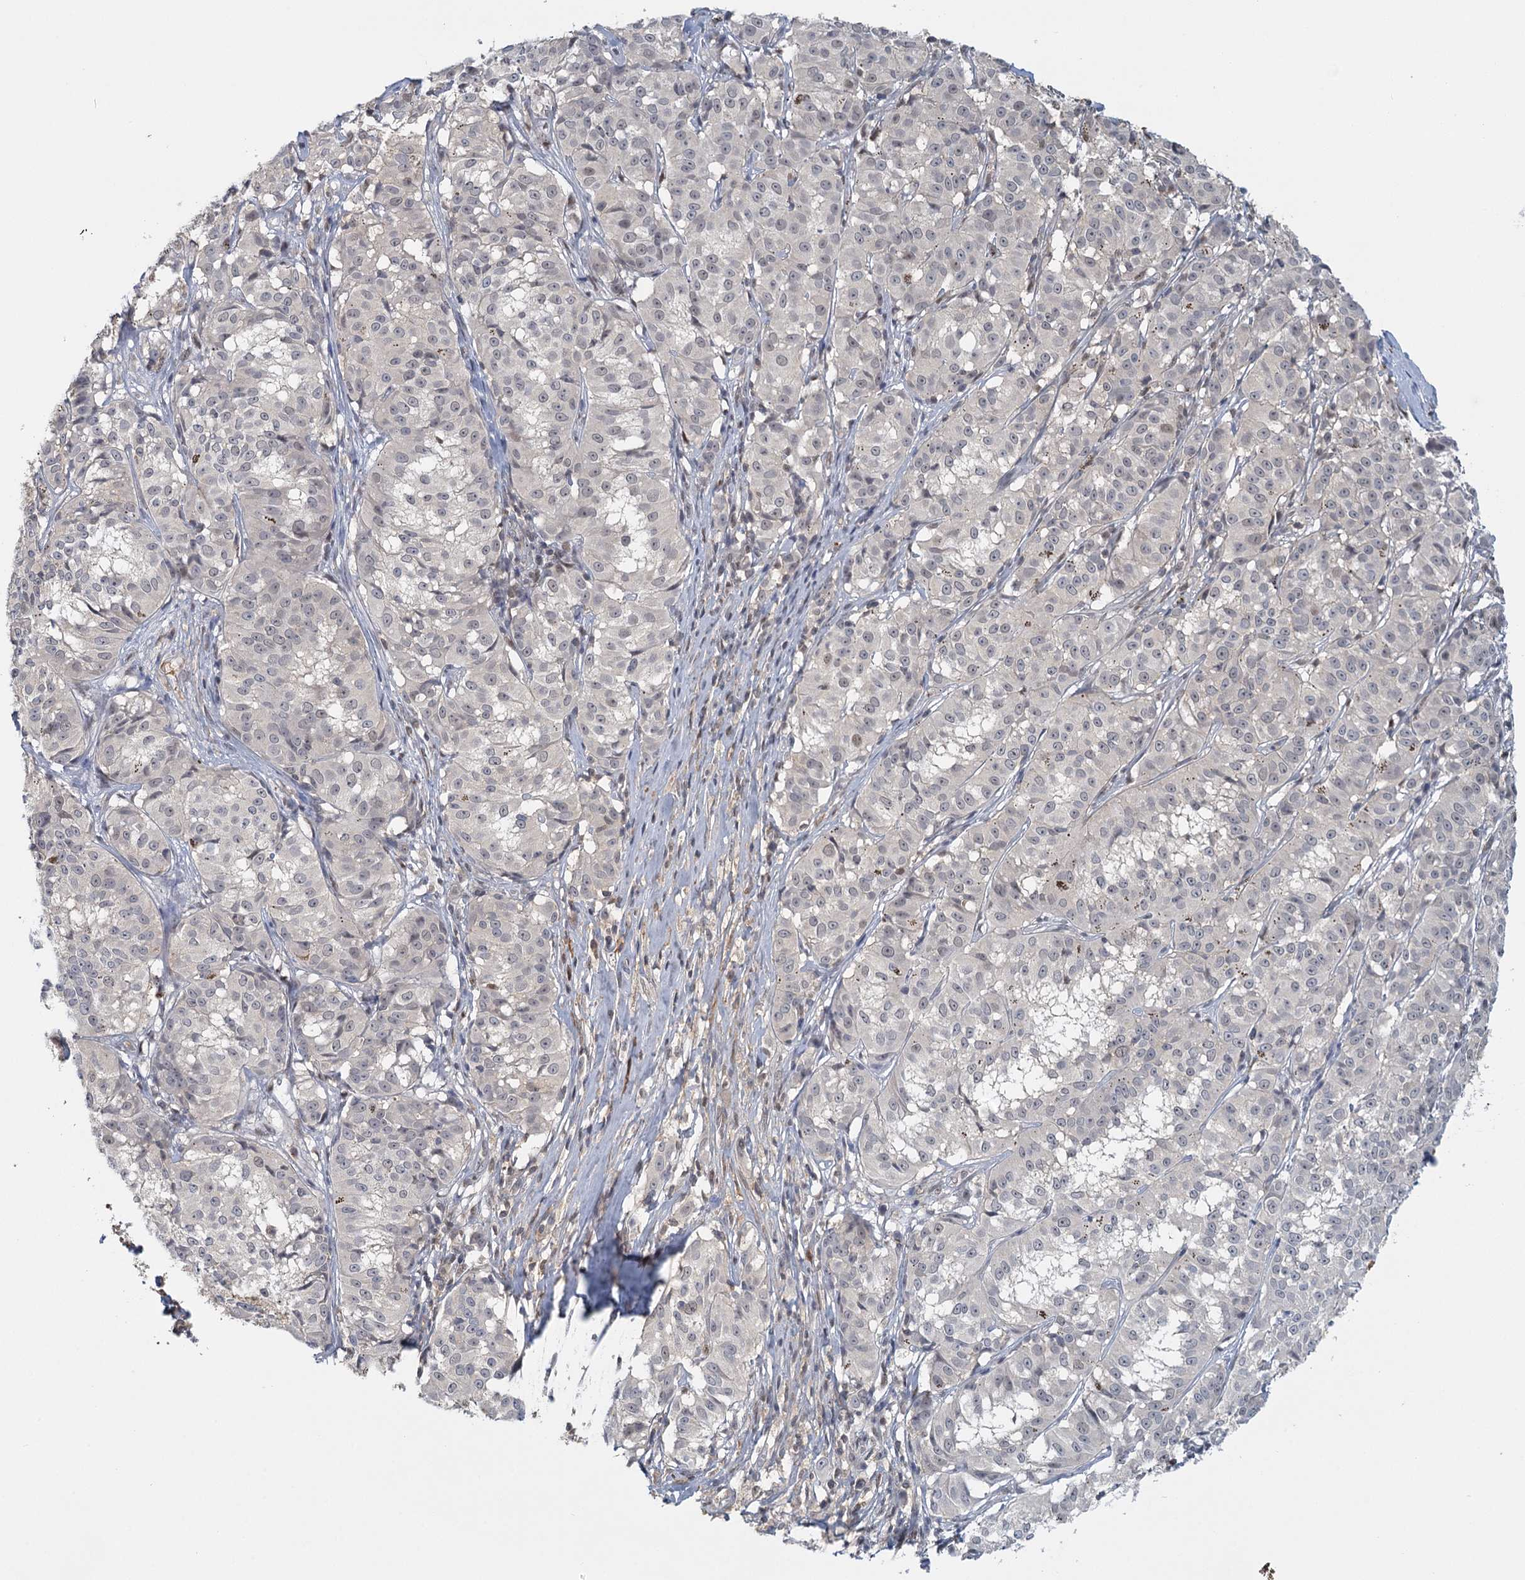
{"staining": {"intensity": "negative", "quantity": "none", "location": "none"}, "tissue": "melanoma", "cell_type": "Tumor cells", "image_type": "cancer", "snomed": [{"axis": "morphology", "description": "Malignant melanoma, NOS"}, {"axis": "topography", "description": "Skin"}], "caption": "Histopathology image shows no significant protein expression in tumor cells of melanoma. Brightfield microscopy of immunohistochemistry stained with DAB (brown) and hematoxylin (blue), captured at high magnification.", "gene": "GPATCH11", "patient": {"sex": "female", "age": 72}}